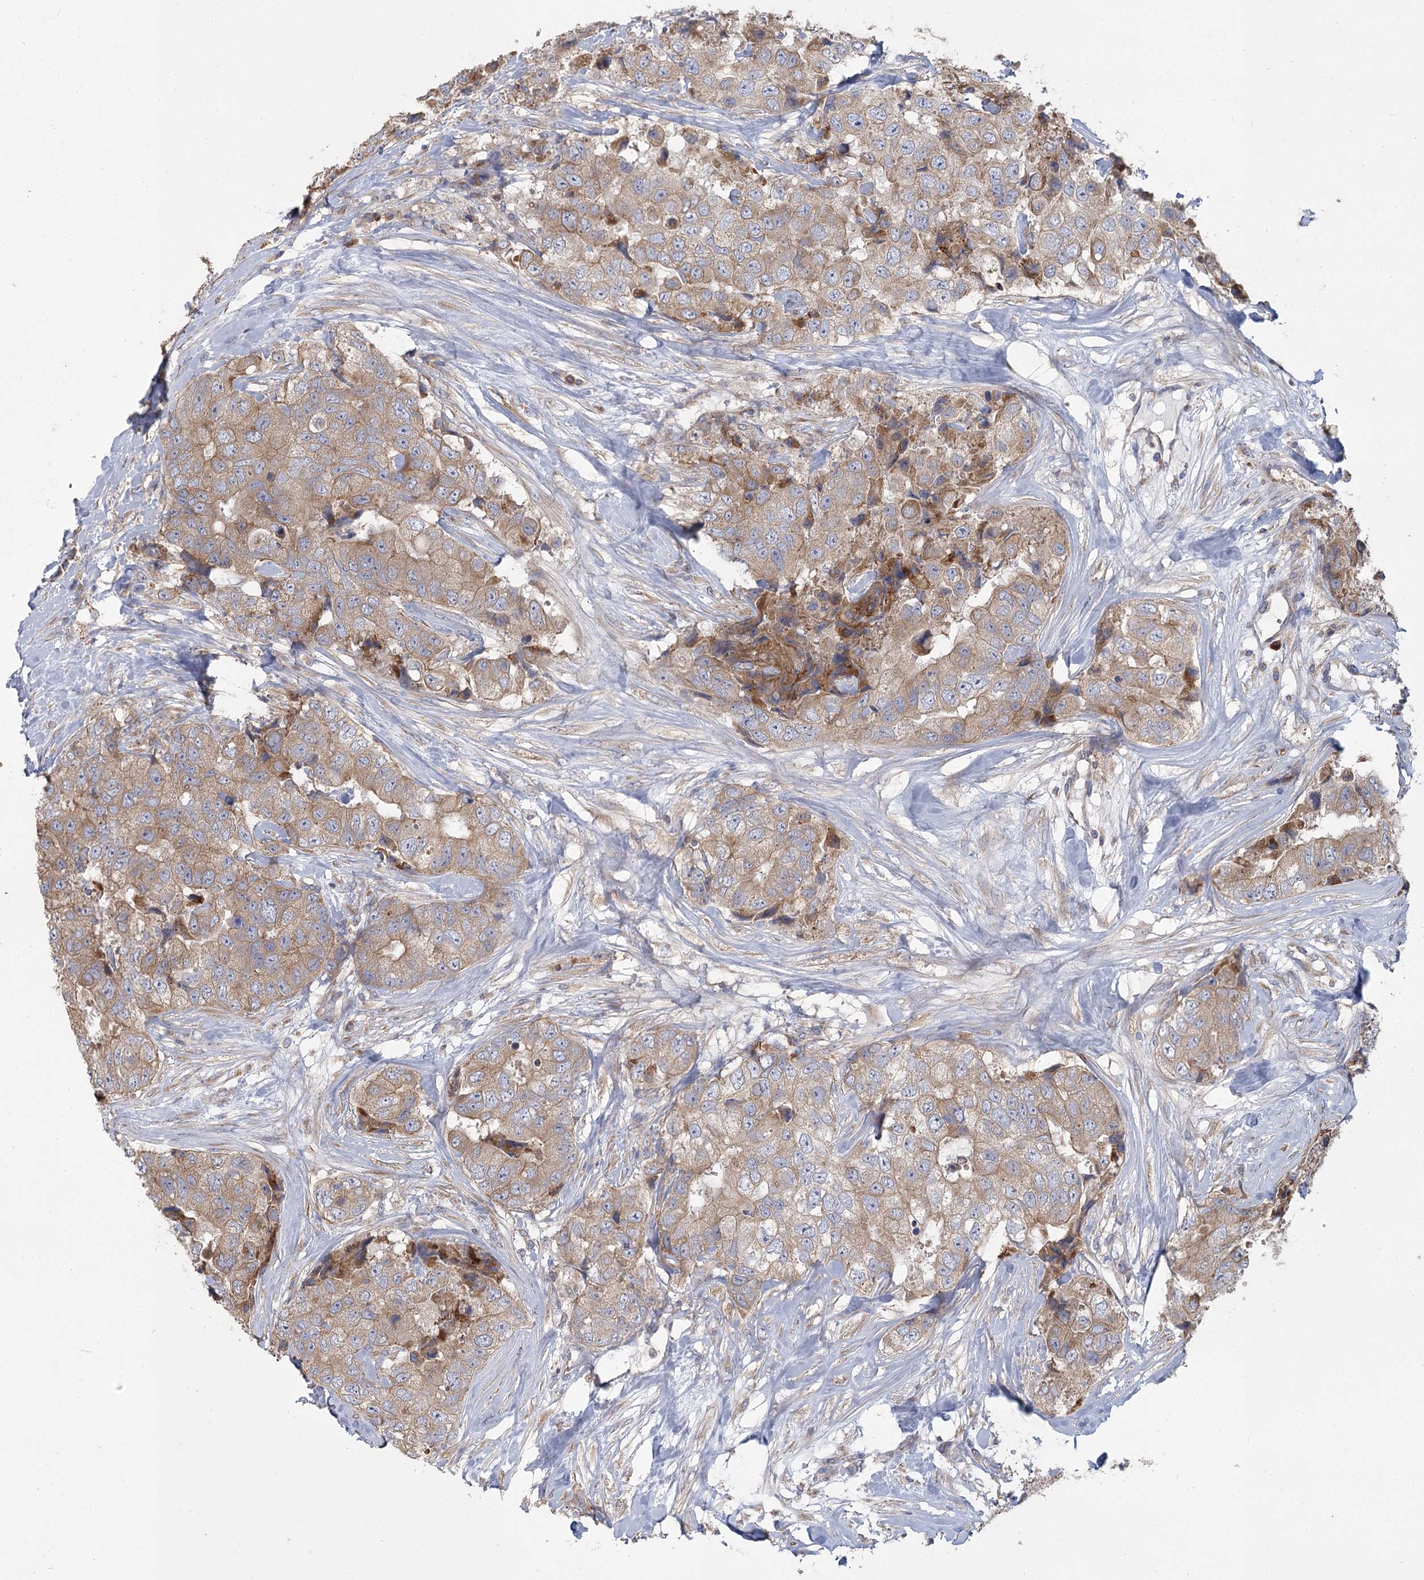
{"staining": {"intensity": "moderate", "quantity": "25%-75%", "location": "cytoplasmic/membranous"}, "tissue": "breast cancer", "cell_type": "Tumor cells", "image_type": "cancer", "snomed": [{"axis": "morphology", "description": "Duct carcinoma"}, {"axis": "topography", "description": "Breast"}], "caption": "Protein staining exhibits moderate cytoplasmic/membranous expression in about 25%-75% of tumor cells in breast cancer (intraductal carcinoma).", "gene": "CNTLN", "patient": {"sex": "female", "age": 62}}